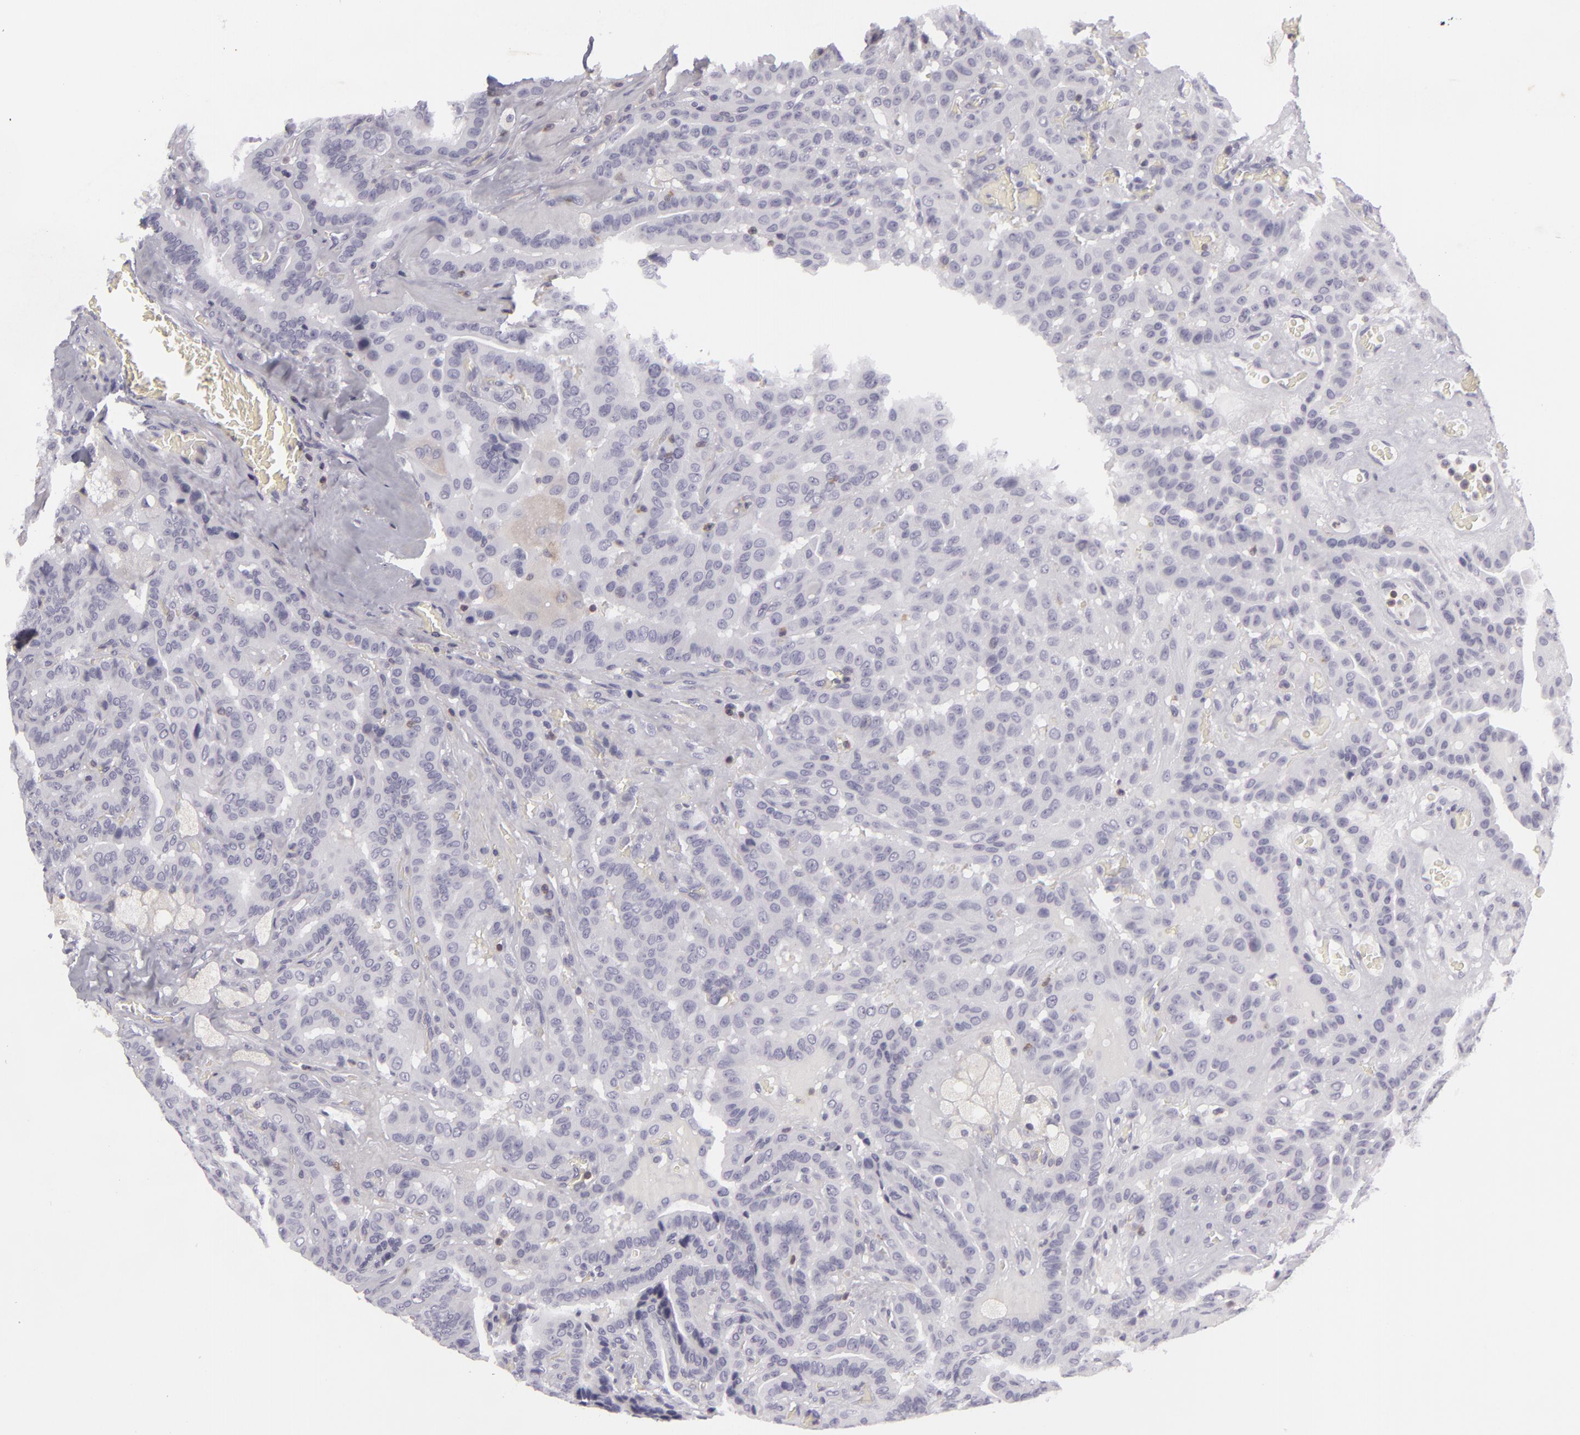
{"staining": {"intensity": "negative", "quantity": "none", "location": "none"}, "tissue": "thyroid cancer", "cell_type": "Tumor cells", "image_type": "cancer", "snomed": [{"axis": "morphology", "description": "Papillary adenocarcinoma, NOS"}, {"axis": "topography", "description": "Thyroid gland"}], "caption": "Micrograph shows no significant protein expression in tumor cells of thyroid cancer (papillary adenocarcinoma).", "gene": "KCNAB2", "patient": {"sex": "male", "age": 87}}